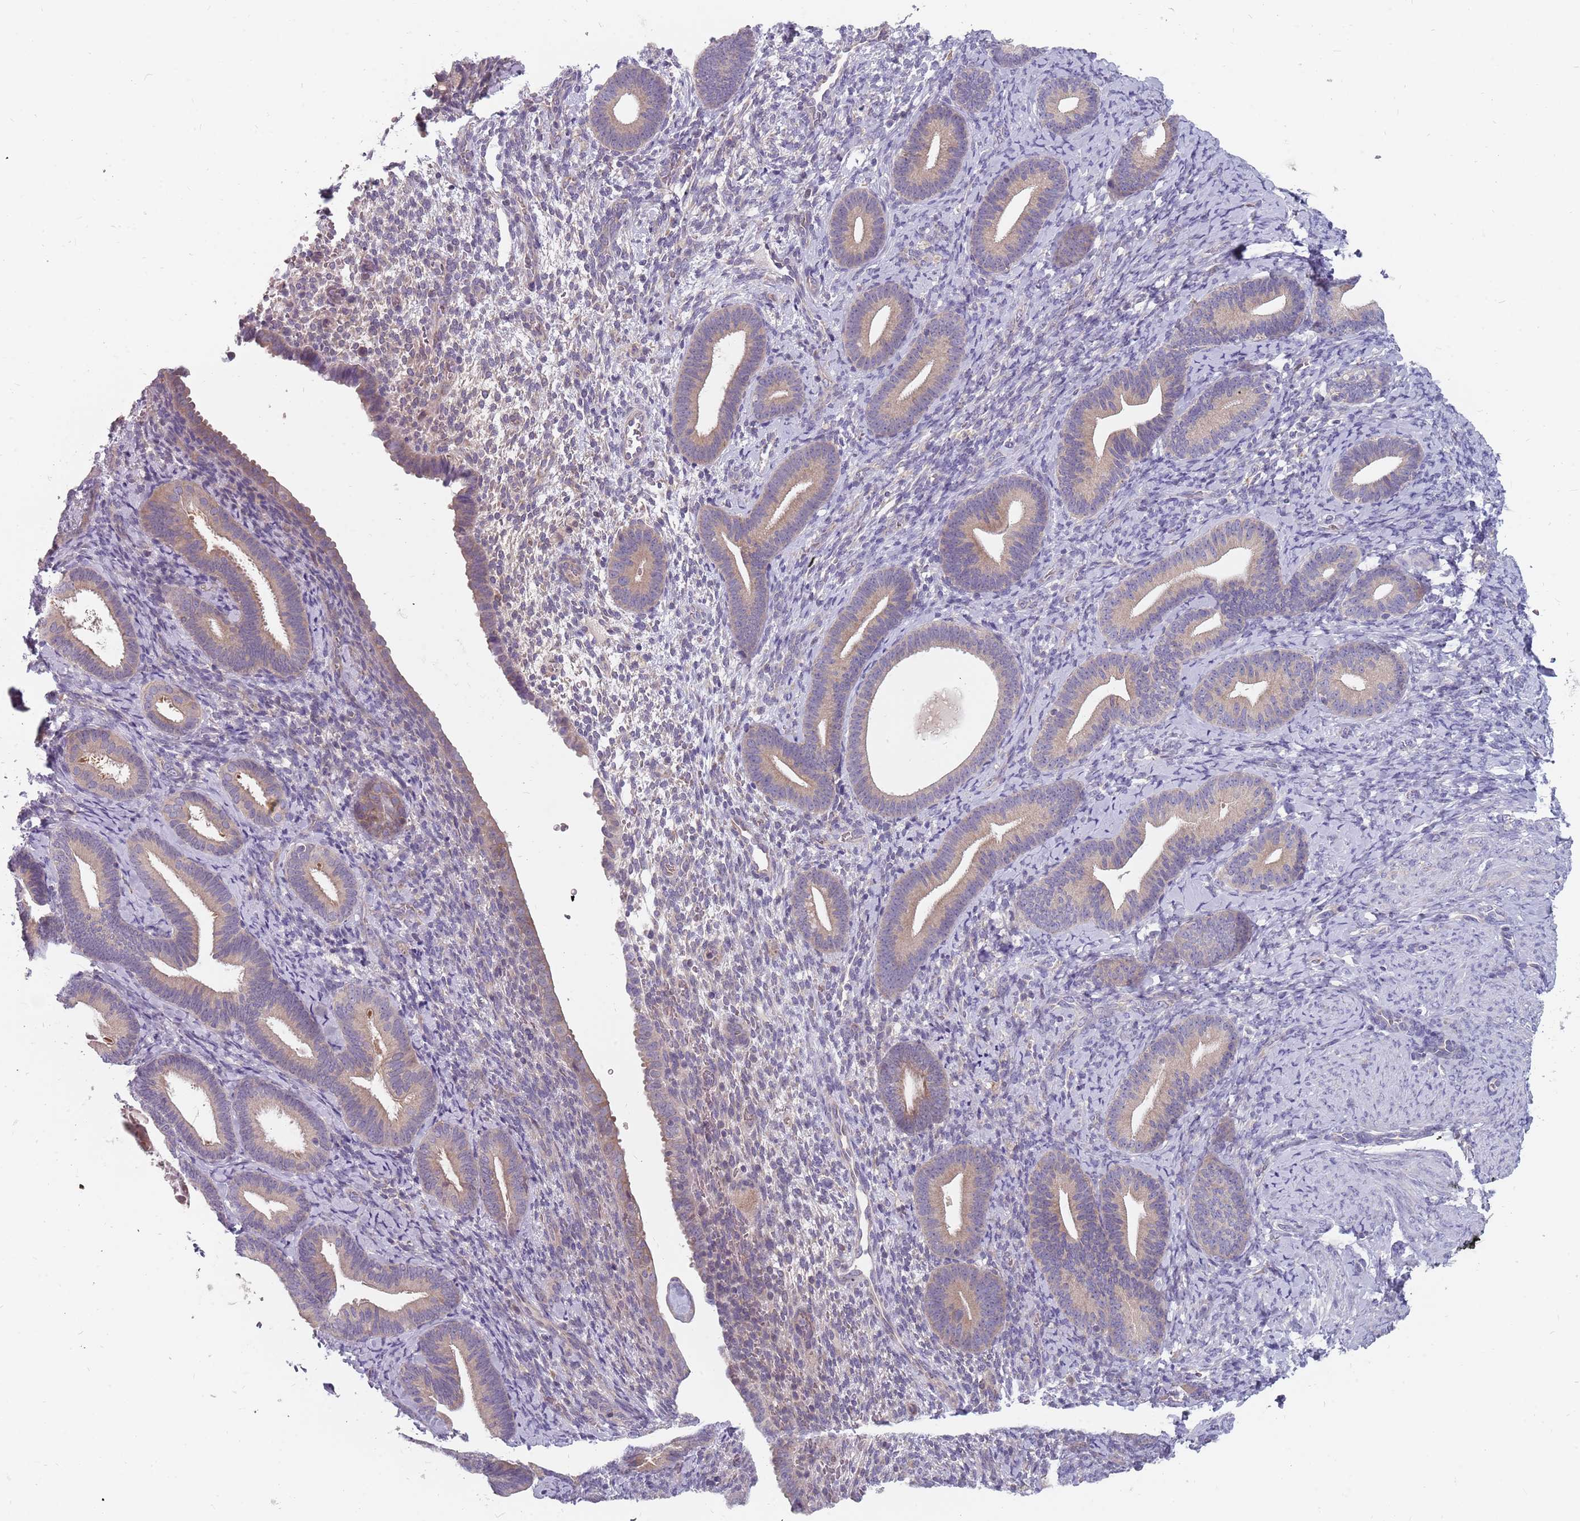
{"staining": {"intensity": "negative", "quantity": "none", "location": "none"}, "tissue": "endometrium", "cell_type": "Cells in endometrial stroma", "image_type": "normal", "snomed": [{"axis": "morphology", "description": "Normal tissue, NOS"}, {"axis": "topography", "description": "Endometrium"}], "caption": "The image exhibits no staining of cells in endometrial stroma in normal endometrium.", "gene": "CMTR2", "patient": {"sex": "female", "age": 65}}